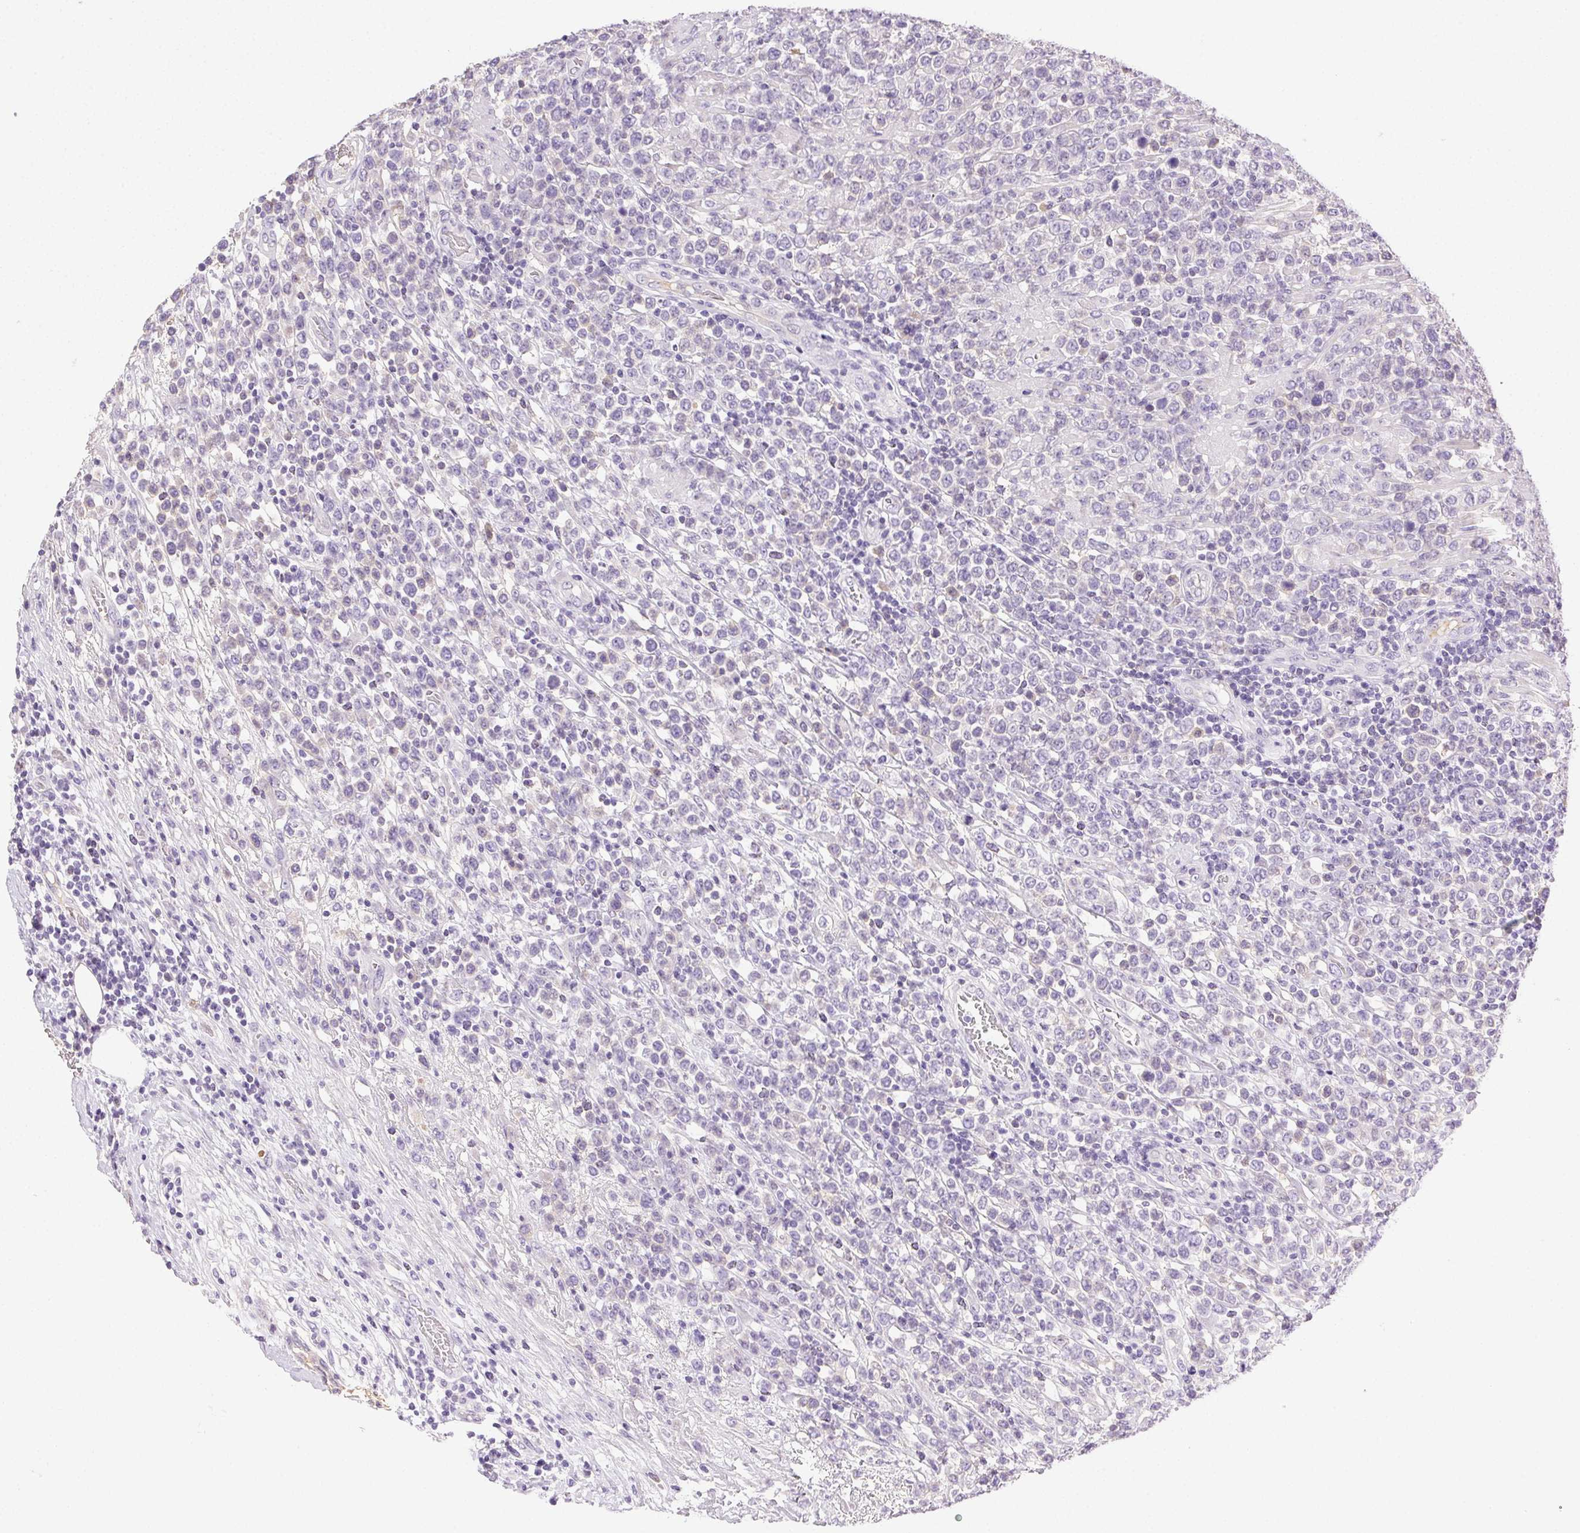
{"staining": {"intensity": "negative", "quantity": "none", "location": "none"}, "tissue": "lymphoma", "cell_type": "Tumor cells", "image_type": "cancer", "snomed": [{"axis": "morphology", "description": "Malignant lymphoma, non-Hodgkin's type, High grade"}, {"axis": "topography", "description": "Soft tissue"}], "caption": "Immunohistochemistry micrograph of neoplastic tissue: malignant lymphoma, non-Hodgkin's type (high-grade) stained with DAB (3,3'-diaminobenzidine) reveals no significant protein positivity in tumor cells. Nuclei are stained in blue.", "gene": "BPIFB2", "patient": {"sex": "female", "age": 56}}